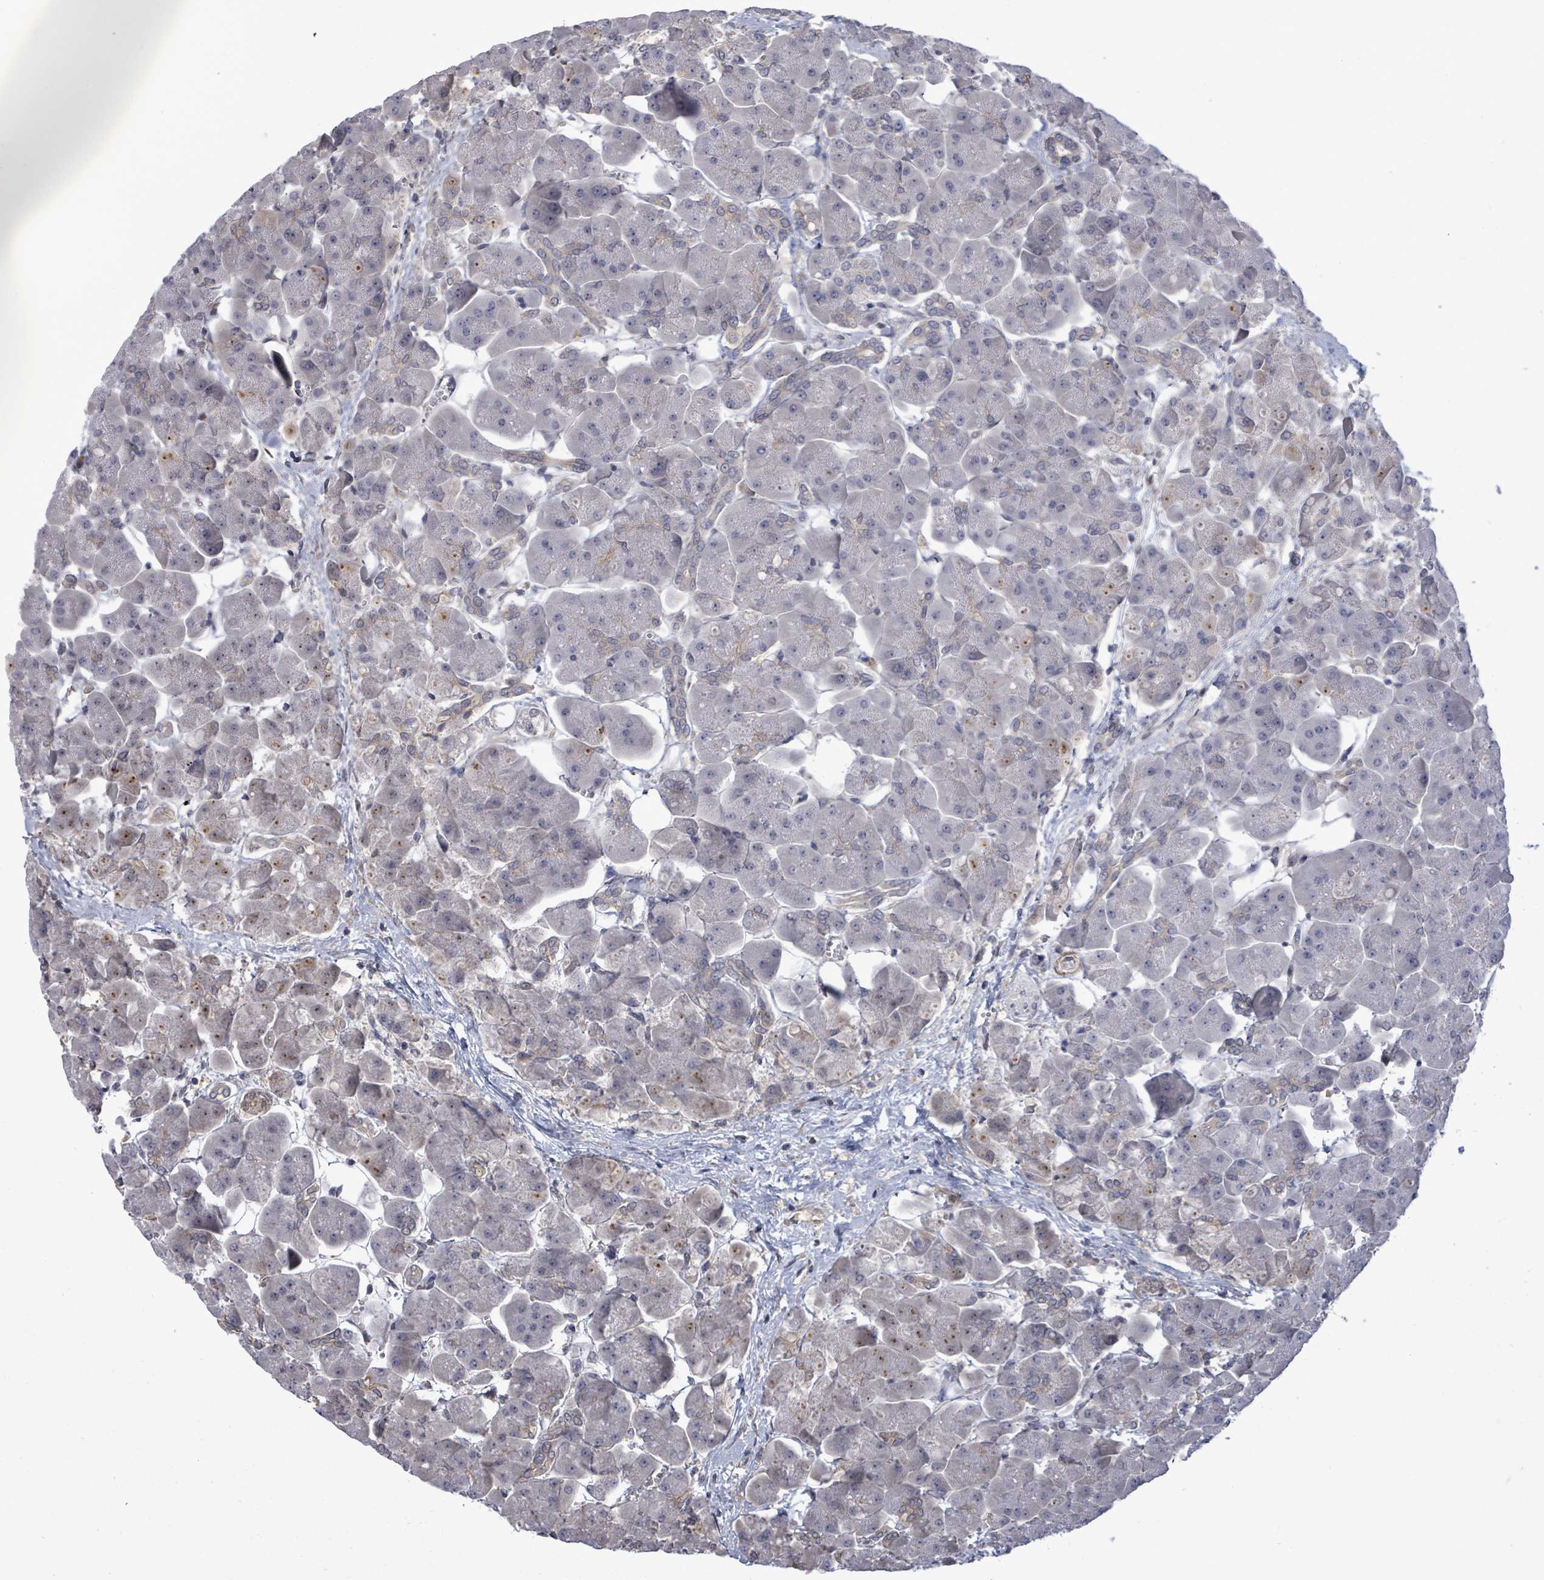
{"staining": {"intensity": "moderate", "quantity": "<25%", "location": "nuclear"}, "tissue": "pancreas", "cell_type": "Exocrine glandular cells", "image_type": "normal", "snomed": [{"axis": "morphology", "description": "Normal tissue, NOS"}, {"axis": "topography", "description": "Pancreas"}], "caption": "Pancreas stained with DAB (3,3'-diaminobenzidine) immunohistochemistry (IHC) demonstrates low levels of moderate nuclear staining in approximately <25% of exocrine glandular cells.", "gene": "PAPSS1", "patient": {"sex": "male", "age": 66}}